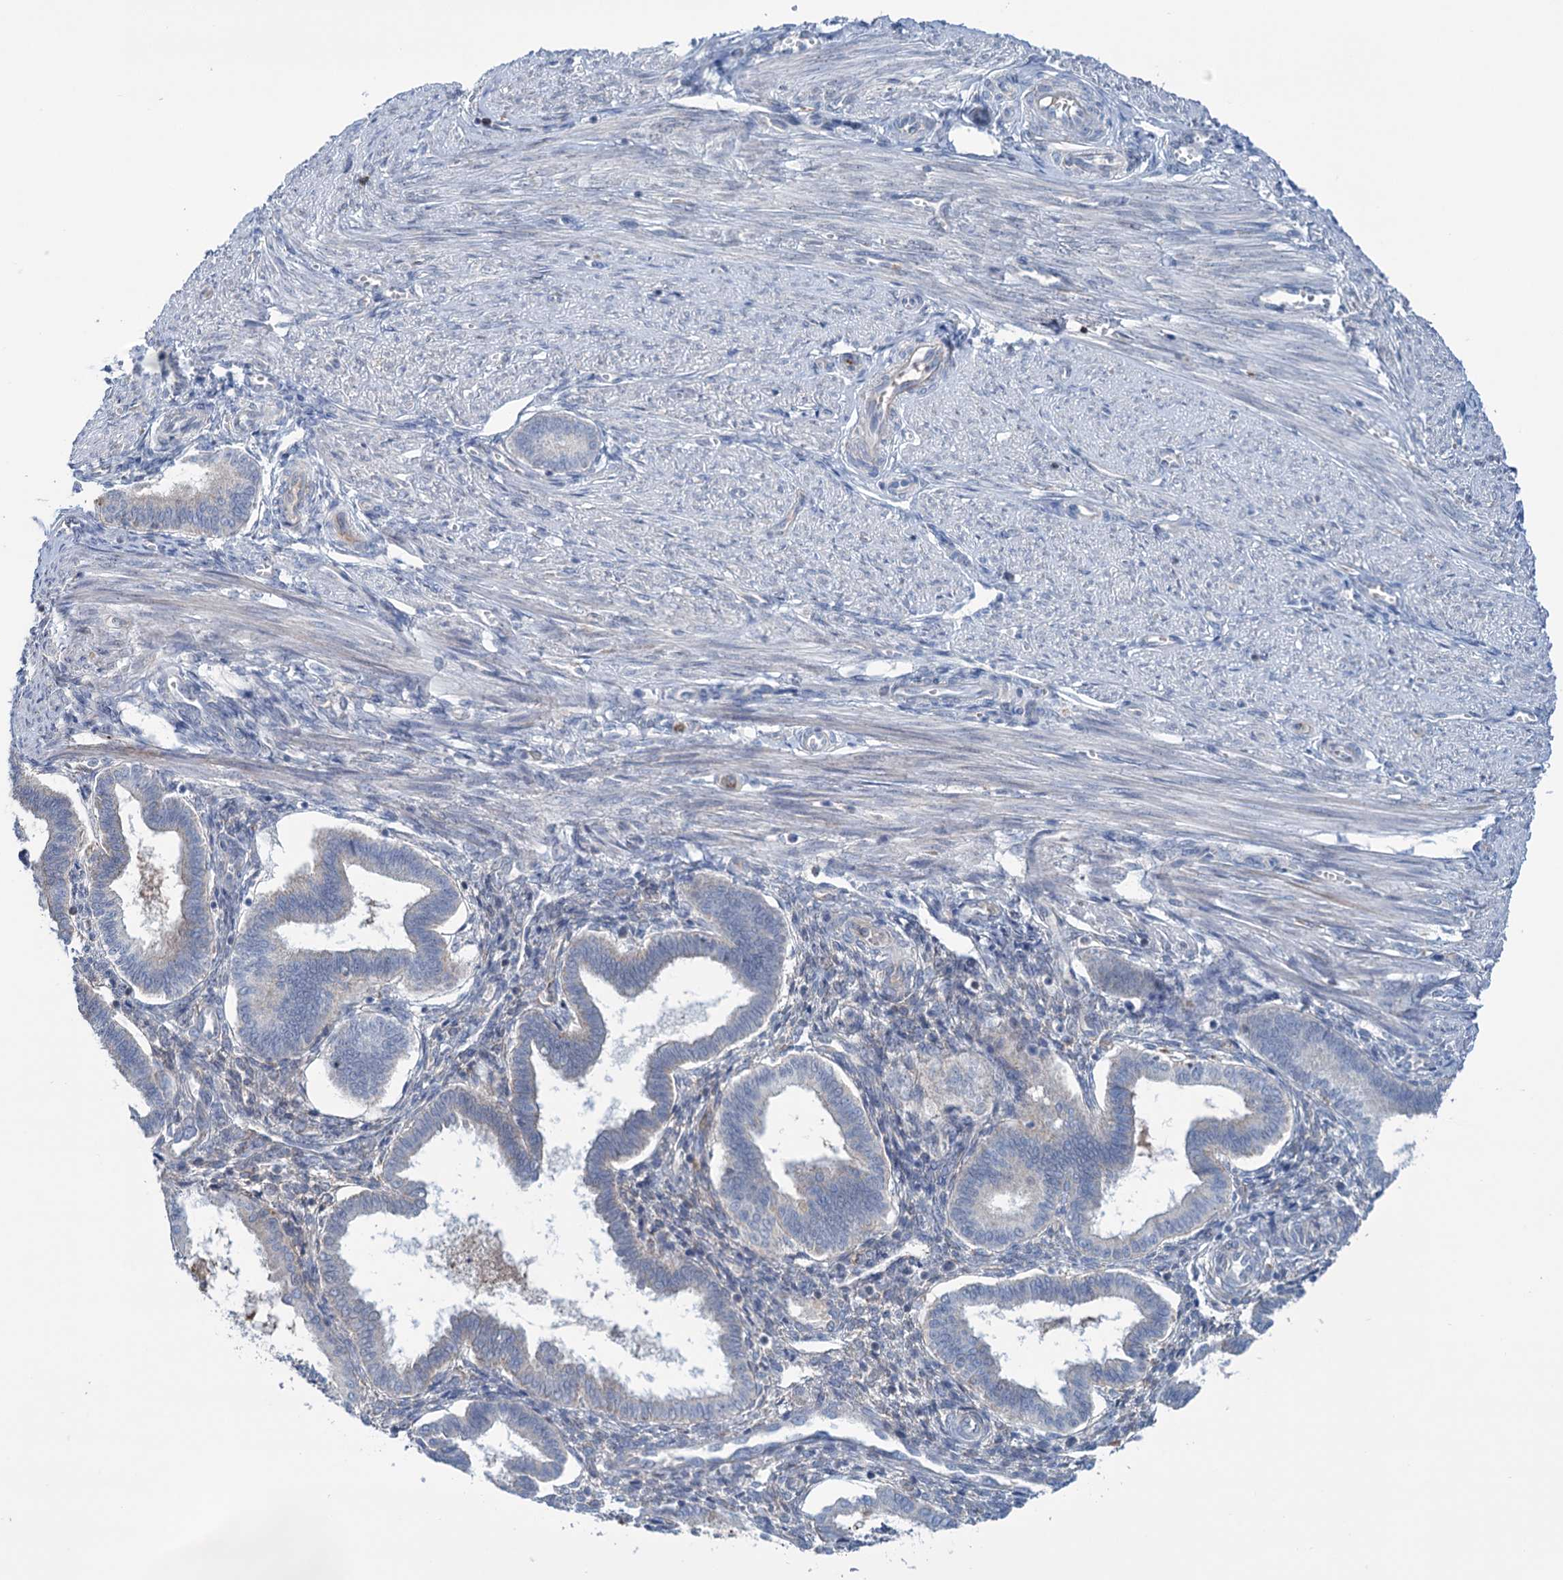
{"staining": {"intensity": "negative", "quantity": "none", "location": "none"}, "tissue": "endometrium", "cell_type": "Cells in endometrial stroma", "image_type": "normal", "snomed": [{"axis": "morphology", "description": "Normal tissue, NOS"}, {"axis": "topography", "description": "Endometrium"}], "caption": "The IHC micrograph has no significant staining in cells in endometrial stroma of endometrium. The staining is performed using DAB brown chromogen with nuclei counter-stained in using hematoxylin.", "gene": "LPIN1", "patient": {"sex": "female", "age": 25}}